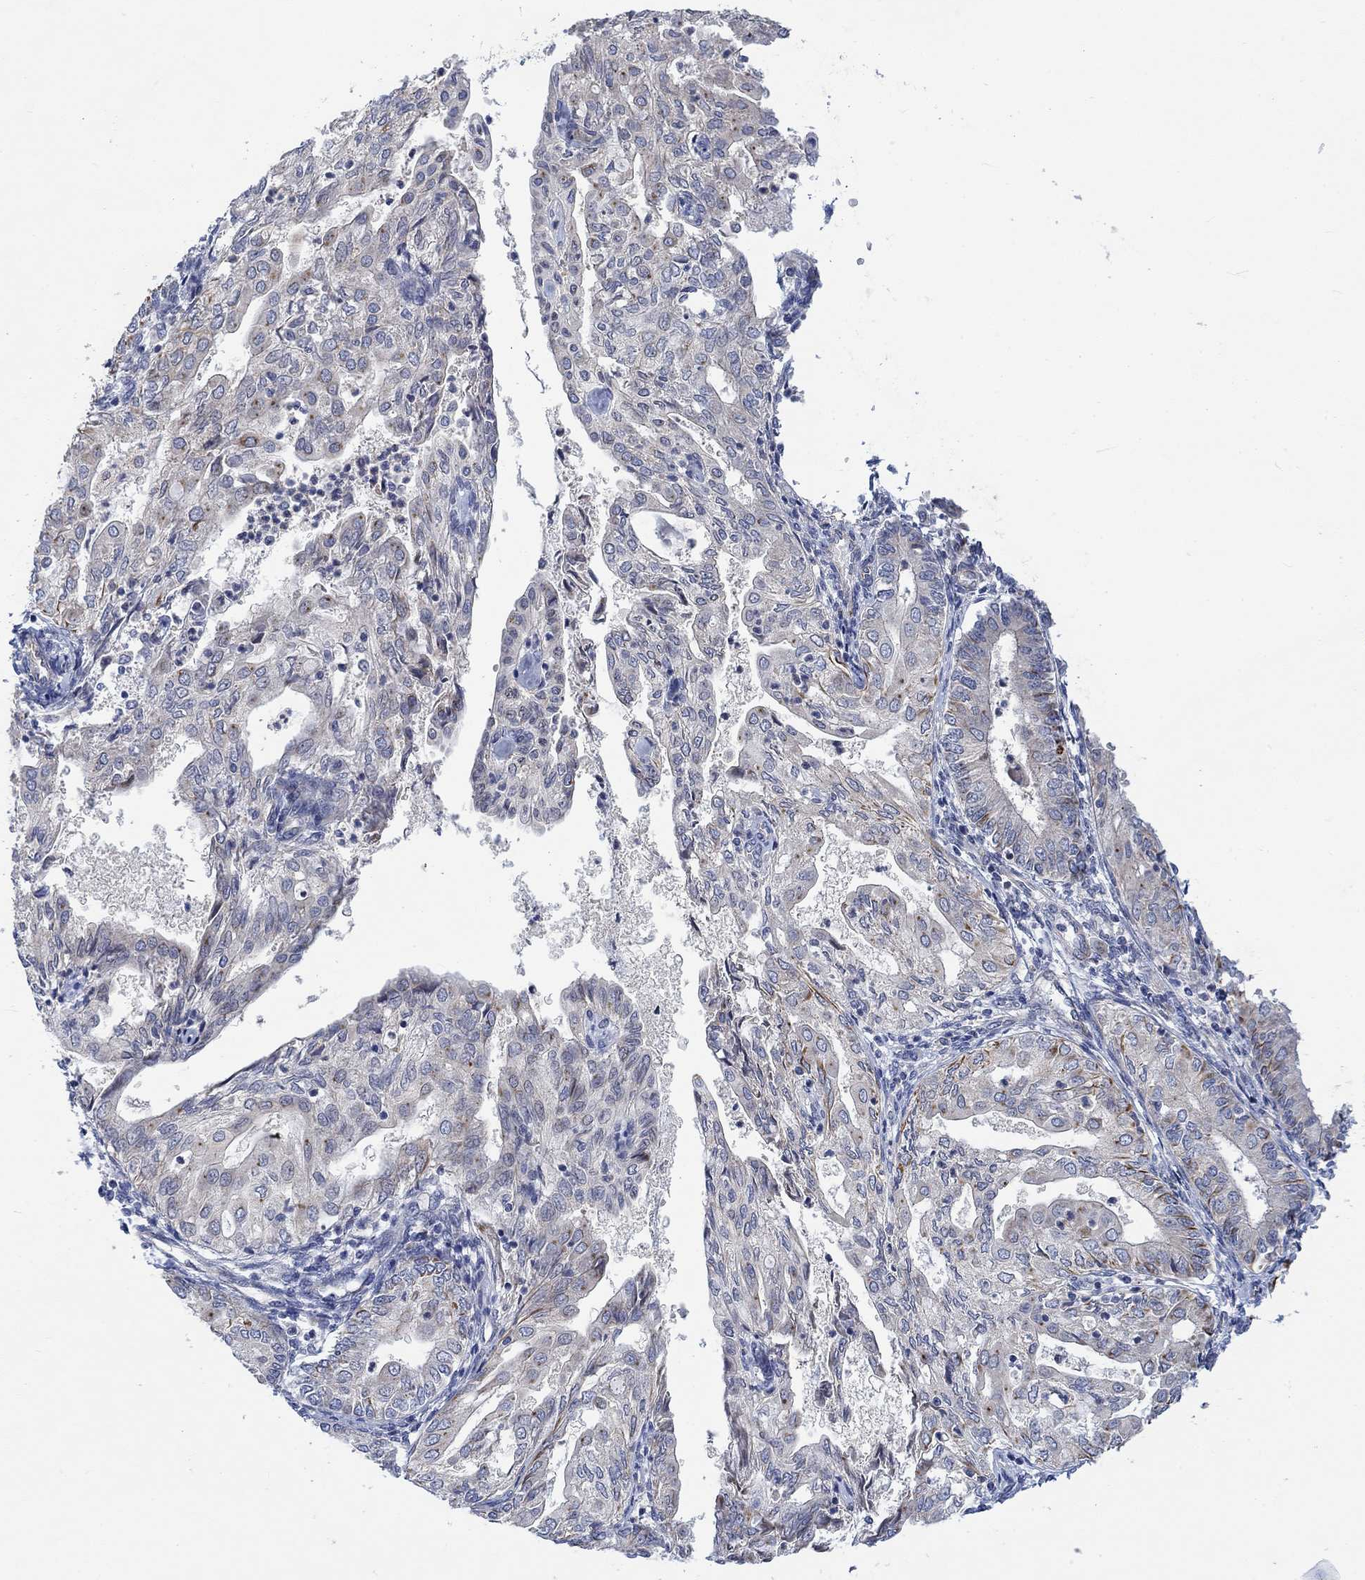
{"staining": {"intensity": "strong", "quantity": "25%-75%", "location": "cytoplasmic/membranous"}, "tissue": "endometrial cancer", "cell_type": "Tumor cells", "image_type": "cancer", "snomed": [{"axis": "morphology", "description": "Adenocarcinoma, NOS"}, {"axis": "topography", "description": "Endometrium"}], "caption": "Immunohistochemistry (IHC) of endometrial adenocarcinoma shows high levels of strong cytoplasmic/membranous staining in approximately 25%-75% of tumor cells.", "gene": "CAMK1D", "patient": {"sex": "female", "age": 68}}